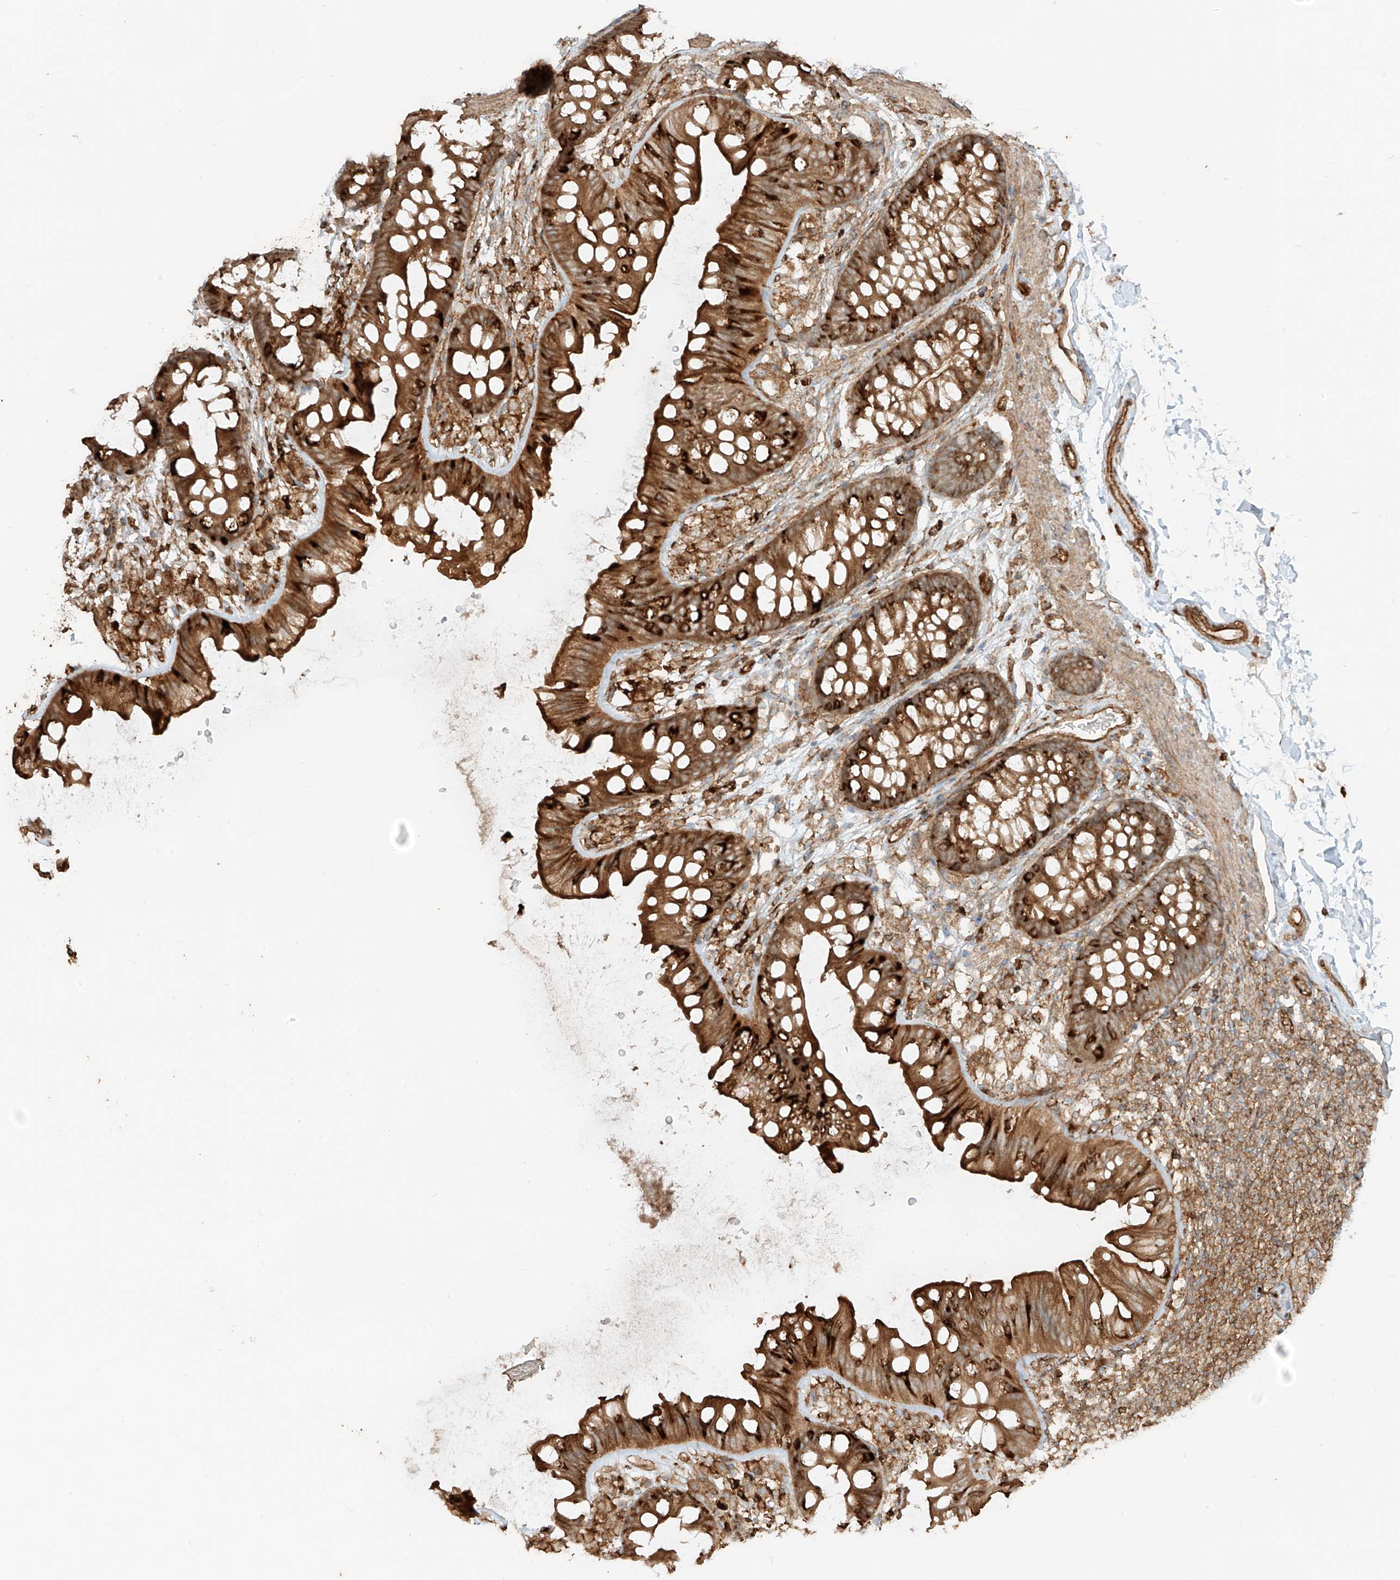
{"staining": {"intensity": "moderate", "quantity": ">75%", "location": "cytoplasmic/membranous"}, "tissue": "colon", "cell_type": "Endothelial cells", "image_type": "normal", "snomed": [{"axis": "morphology", "description": "Normal tissue, NOS"}, {"axis": "topography", "description": "Colon"}], "caption": "Protein expression analysis of benign colon demonstrates moderate cytoplasmic/membranous expression in approximately >75% of endothelial cells. (DAB (3,3'-diaminobenzidine) = brown stain, brightfield microscopy at high magnification).", "gene": "CCDC115", "patient": {"sex": "female", "age": 62}}